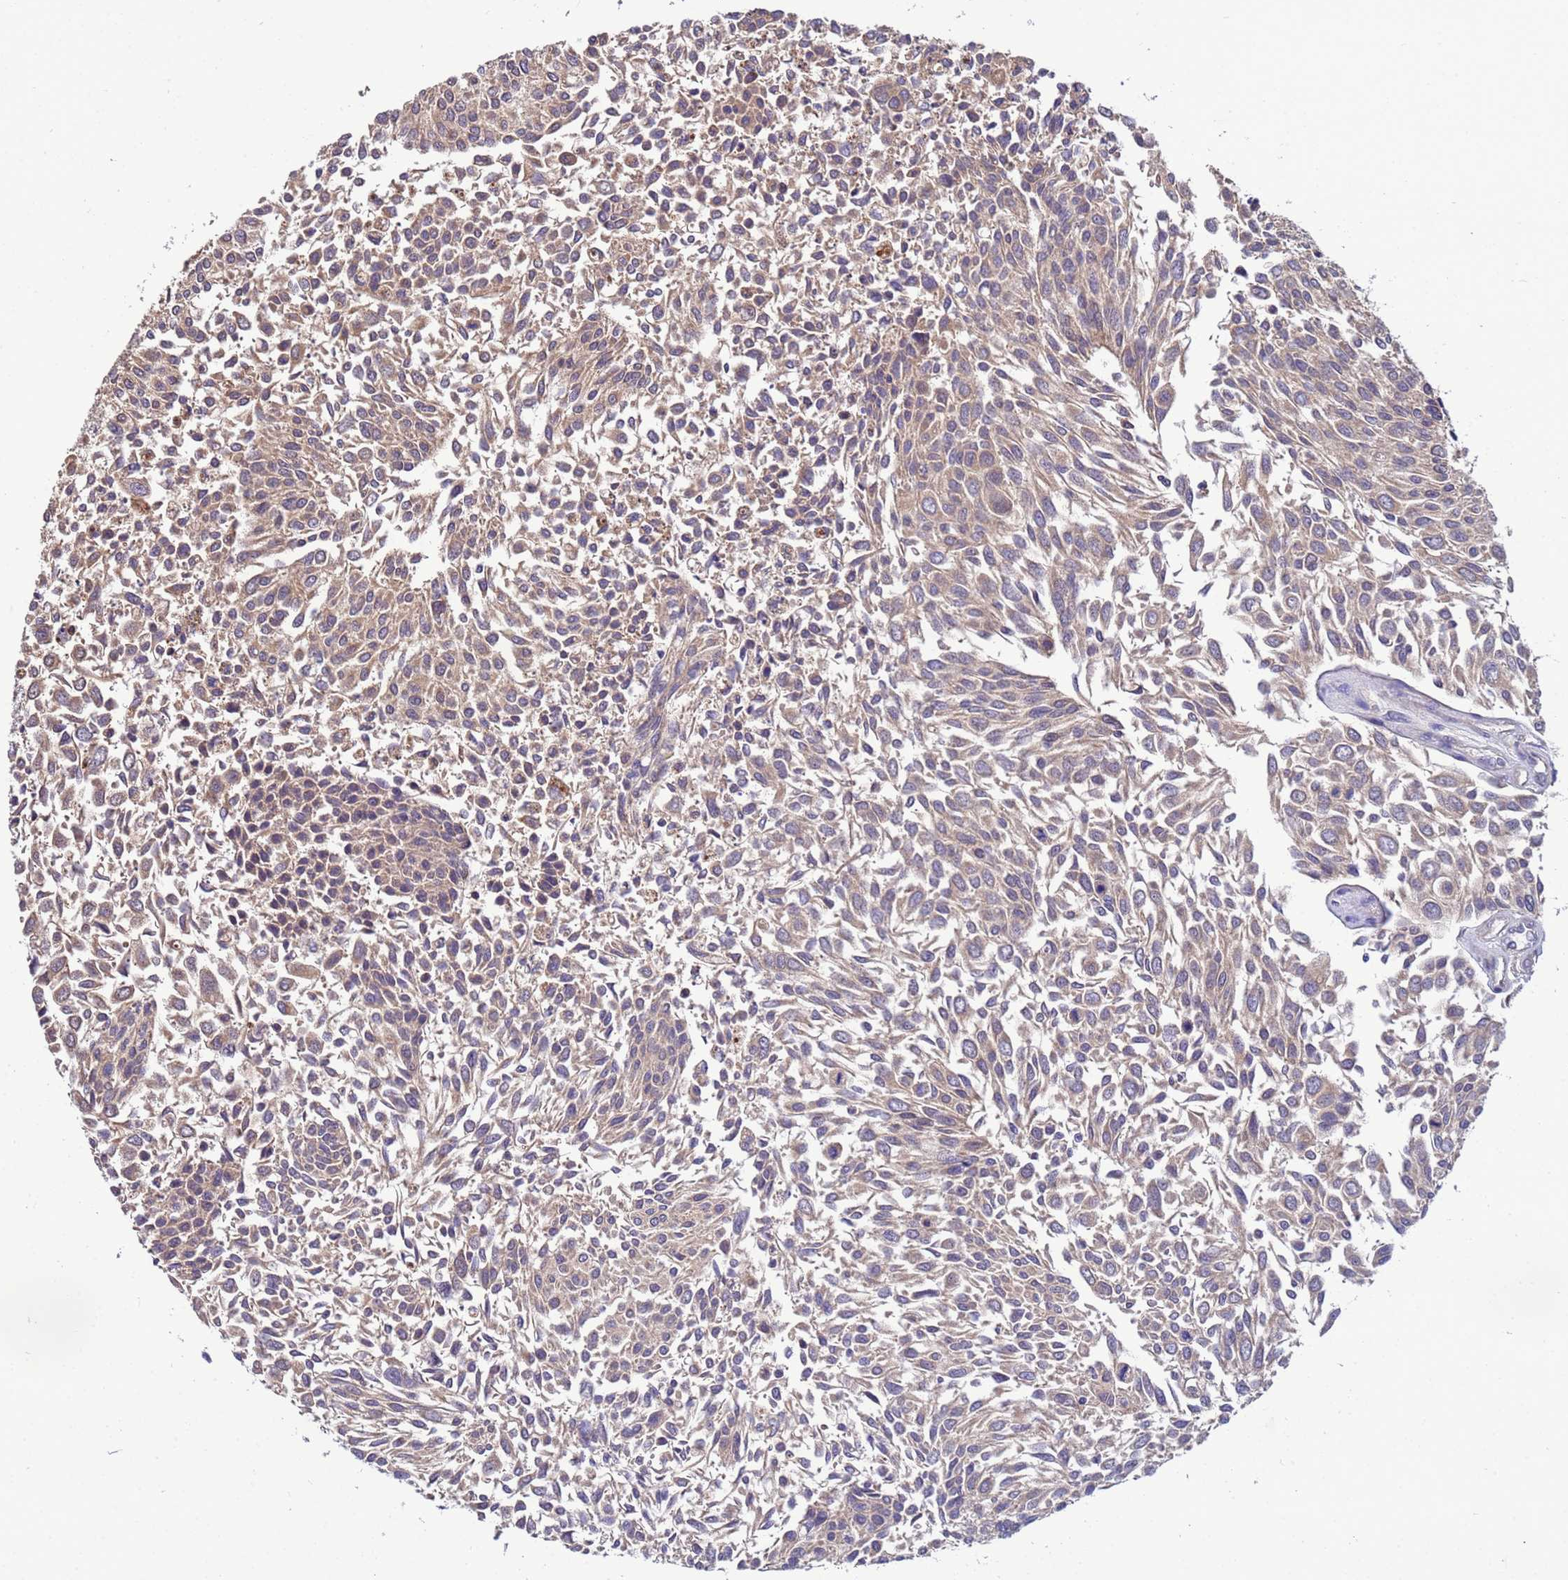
{"staining": {"intensity": "weak", "quantity": ">75%", "location": "cytoplasmic/membranous"}, "tissue": "urothelial cancer", "cell_type": "Tumor cells", "image_type": "cancer", "snomed": [{"axis": "morphology", "description": "Urothelial carcinoma, NOS"}, {"axis": "topography", "description": "Urinary bladder"}], "caption": "DAB (3,3'-diaminobenzidine) immunohistochemical staining of human transitional cell carcinoma shows weak cytoplasmic/membranous protein staining in about >75% of tumor cells.", "gene": "NAXE", "patient": {"sex": "male", "age": 55}}